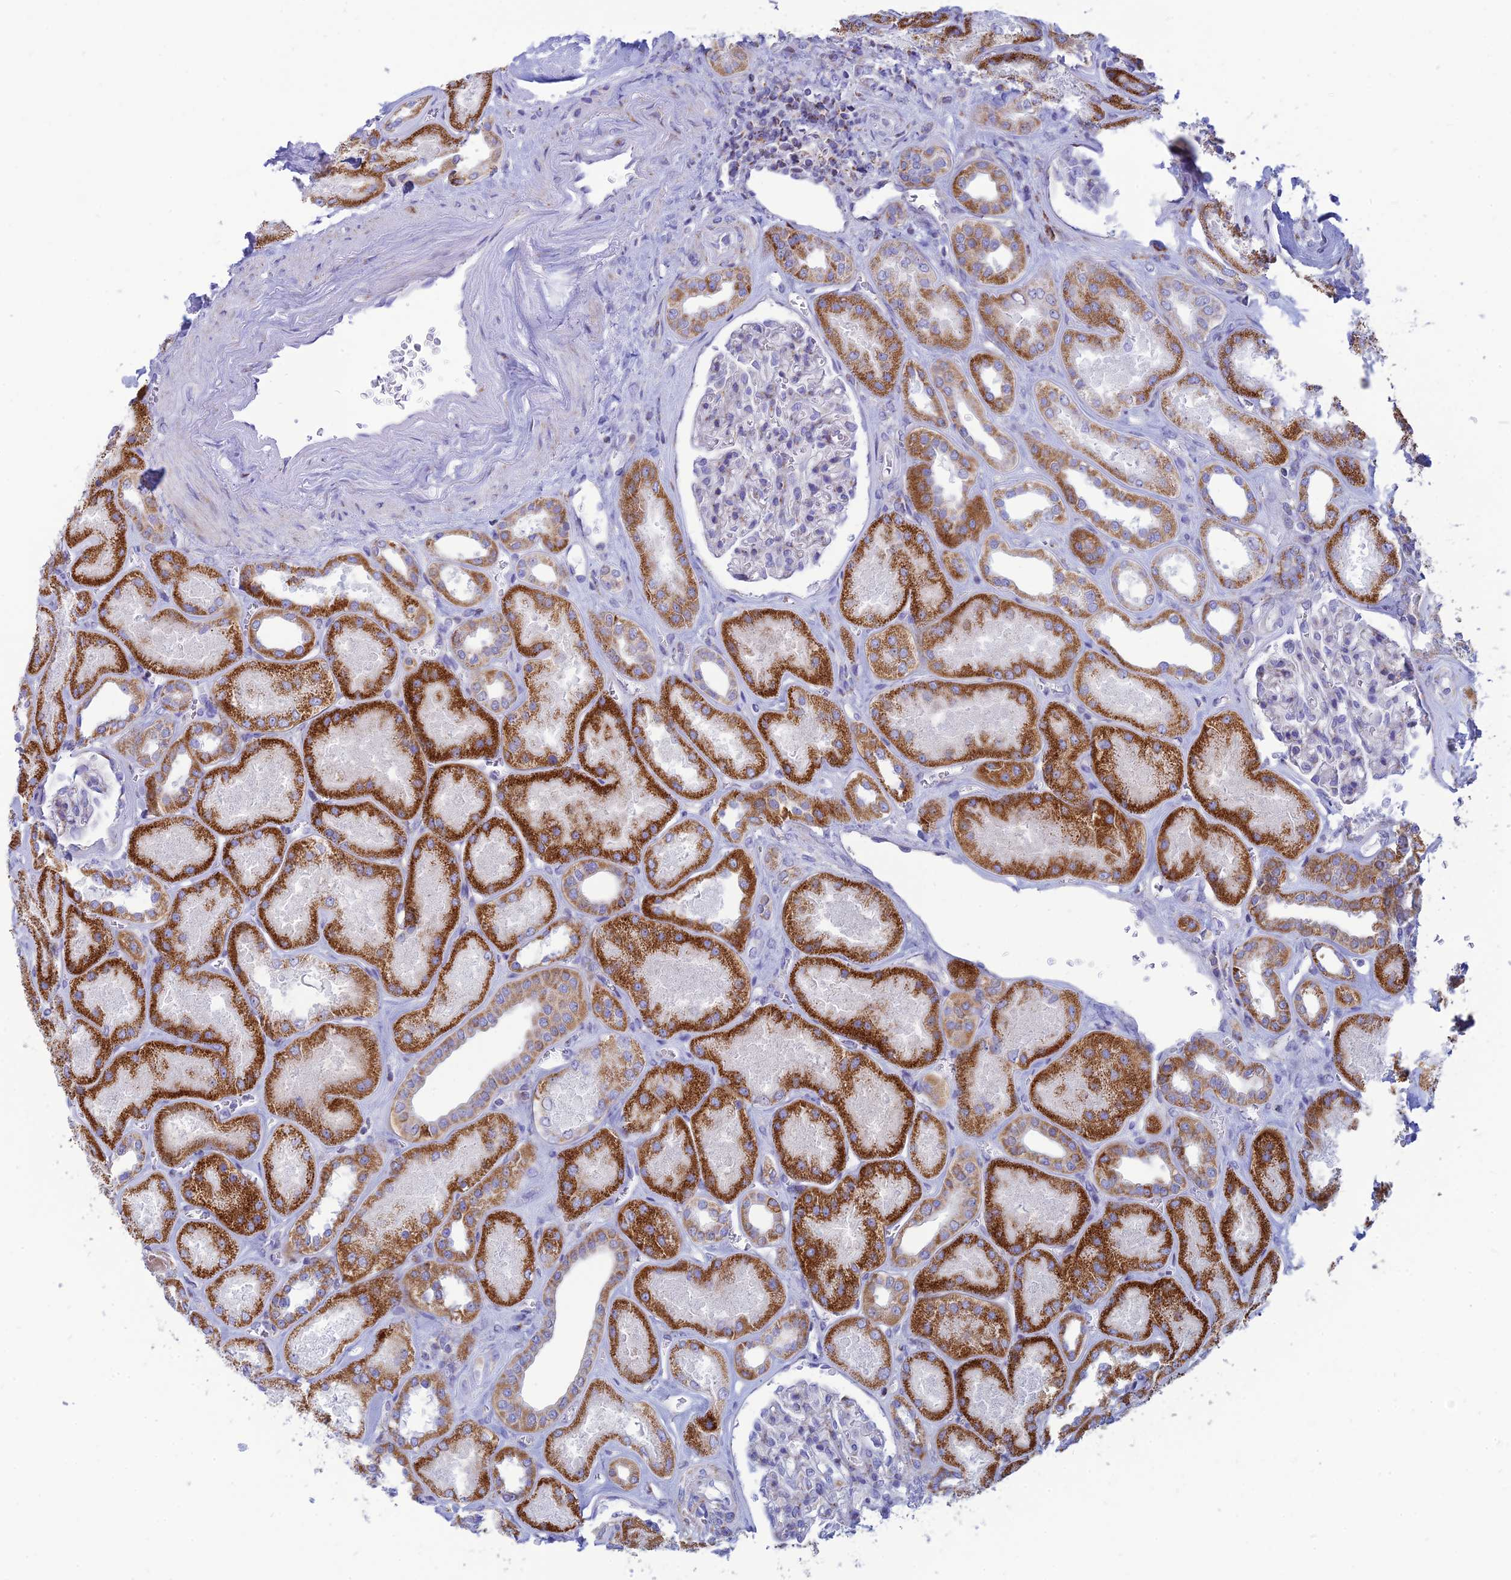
{"staining": {"intensity": "negative", "quantity": "none", "location": "none"}, "tissue": "kidney", "cell_type": "Cells in glomeruli", "image_type": "normal", "snomed": [{"axis": "morphology", "description": "Normal tissue, NOS"}, {"axis": "morphology", "description": "Adenocarcinoma, NOS"}, {"axis": "topography", "description": "Kidney"}], "caption": "IHC photomicrograph of benign kidney: human kidney stained with DAB exhibits no significant protein staining in cells in glomeruli.", "gene": "PACC1", "patient": {"sex": "female", "age": 68}}